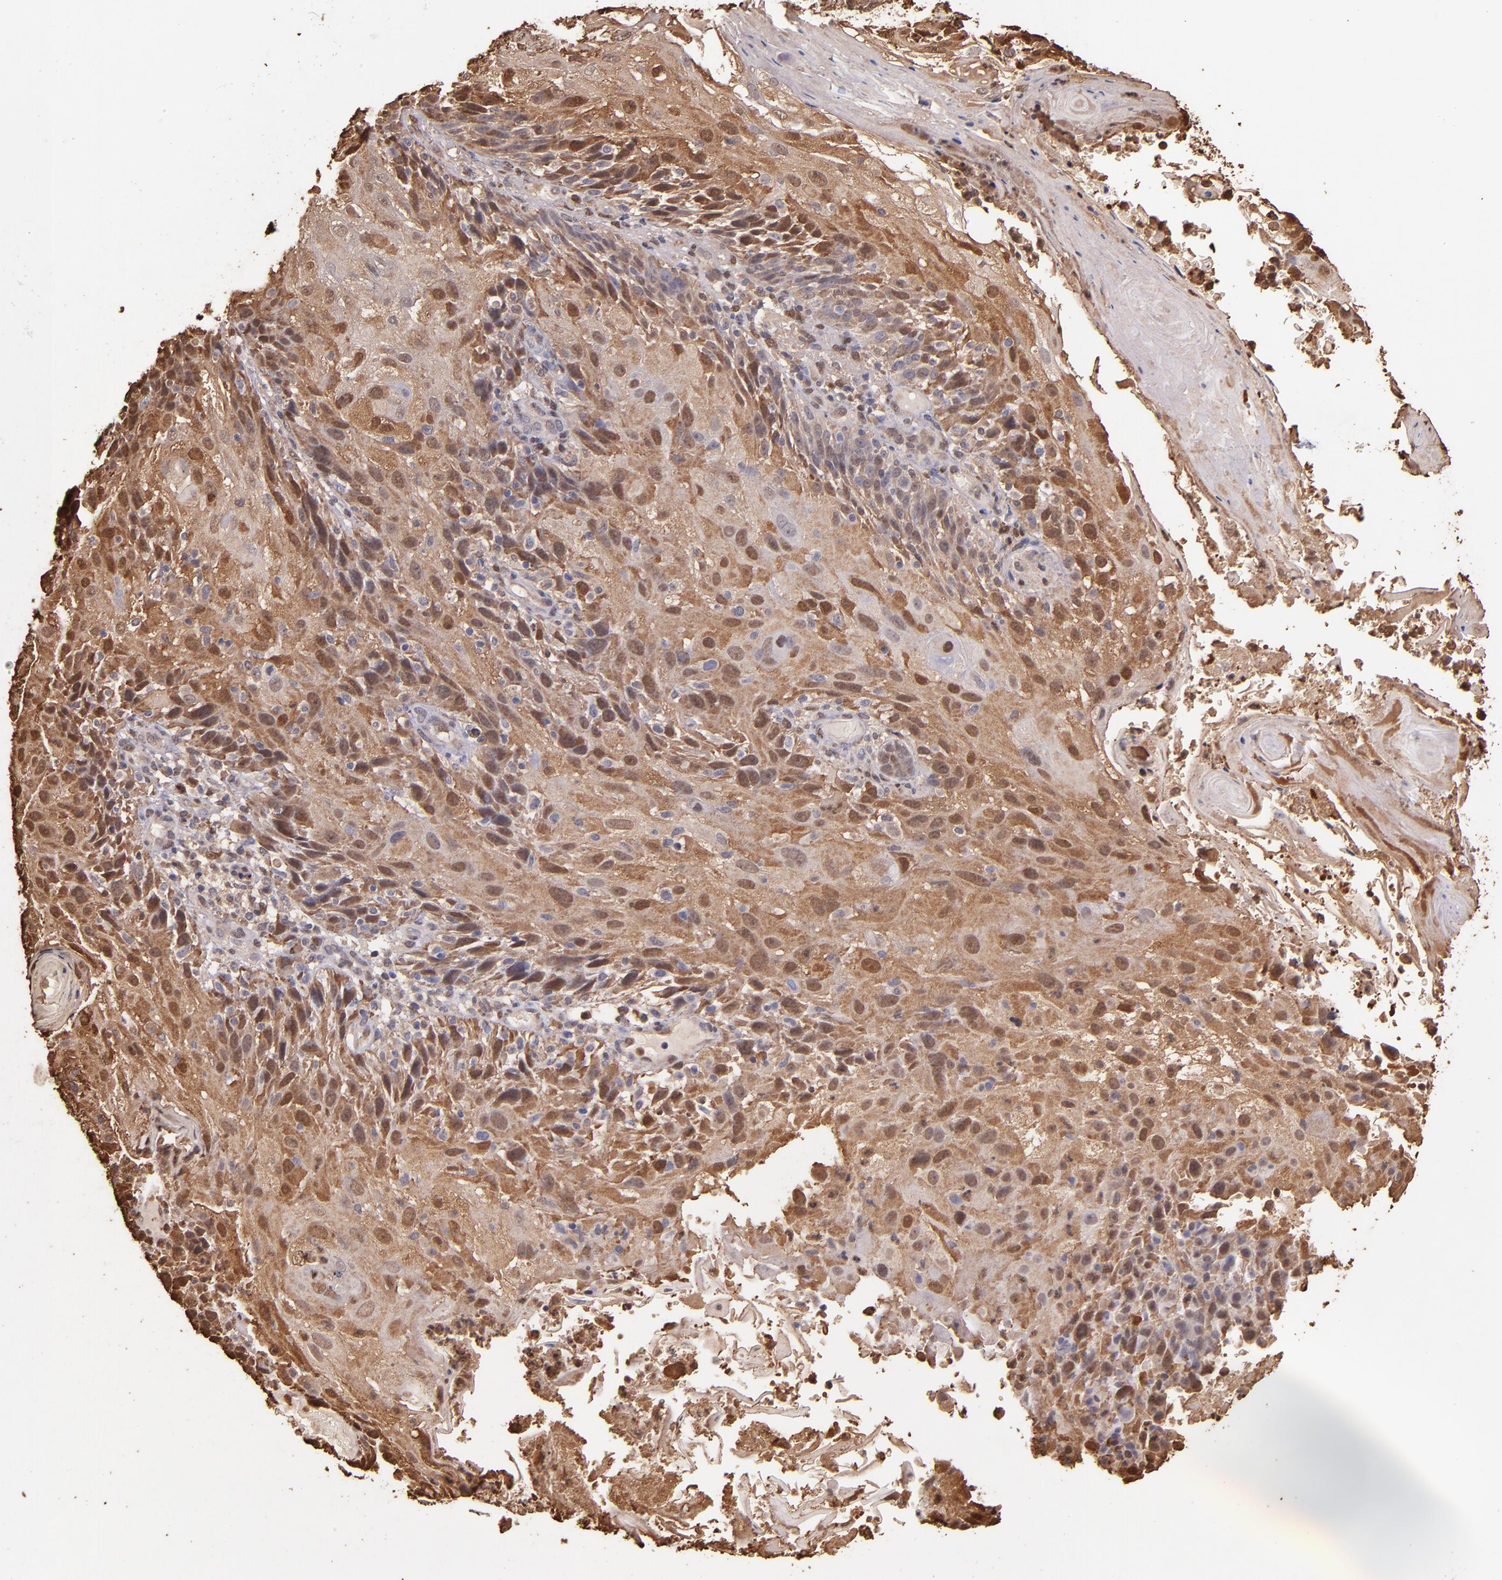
{"staining": {"intensity": "moderate", "quantity": ">75%", "location": "cytoplasmic/membranous,nuclear"}, "tissue": "skin cancer", "cell_type": "Tumor cells", "image_type": "cancer", "snomed": [{"axis": "morphology", "description": "Normal tissue, NOS"}, {"axis": "morphology", "description": "Squamous cell carcinoma, NOS"}, {"axis": "topography", "description": "Skin"}], "caption": "Approximately >75% of tumor cells in human skin squamous cell carcinoma reveal moderate cytoplasmic/membranous and nuclear protein expression as visualized by brown immunohistochemical staining.", "gene": "S100A6", "patient": {"sex": "female", "age": 83}}